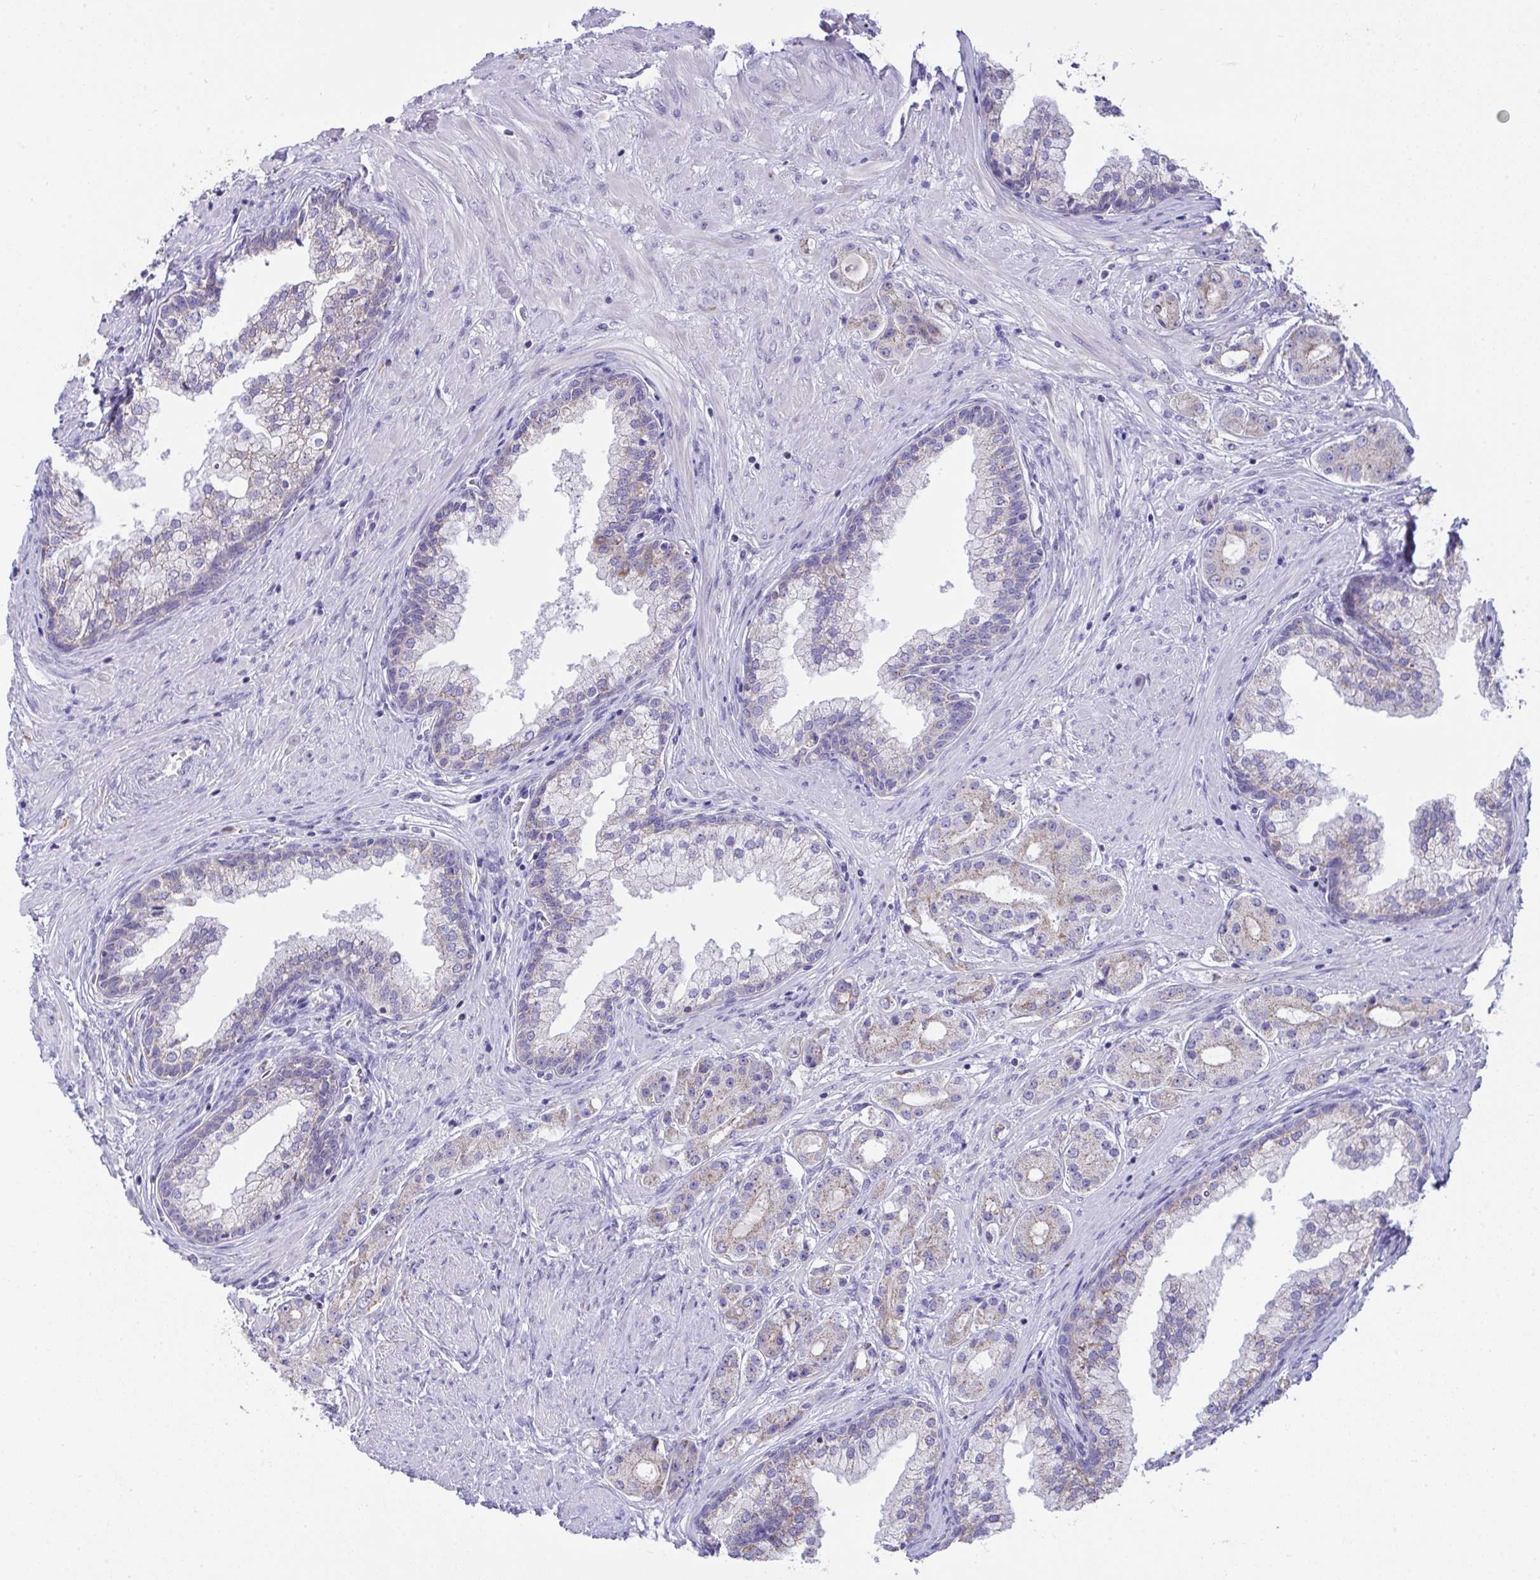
{"staining": {"intensity": "weak", "quantity": "25%-75%", "location": "cytoplasmic/membranous"}, "tissue": "prostate cancer", "cell_type": "Tumor cells", "image_type": "cancer", "snomed": [{"axis": "morphology", "description": "Adenocarcinoma, High grade"}, {"axis": "topography", "description": "Prostate"}], "caption": "There is low levels of weak cytoplasmic/membranous expression in tumor cells of prostate cancer, as demonstrated by immunohistochemical staining (brown color).", "gene": "PLA2G12B", "patient": {"sex": "male", "age": 67}}